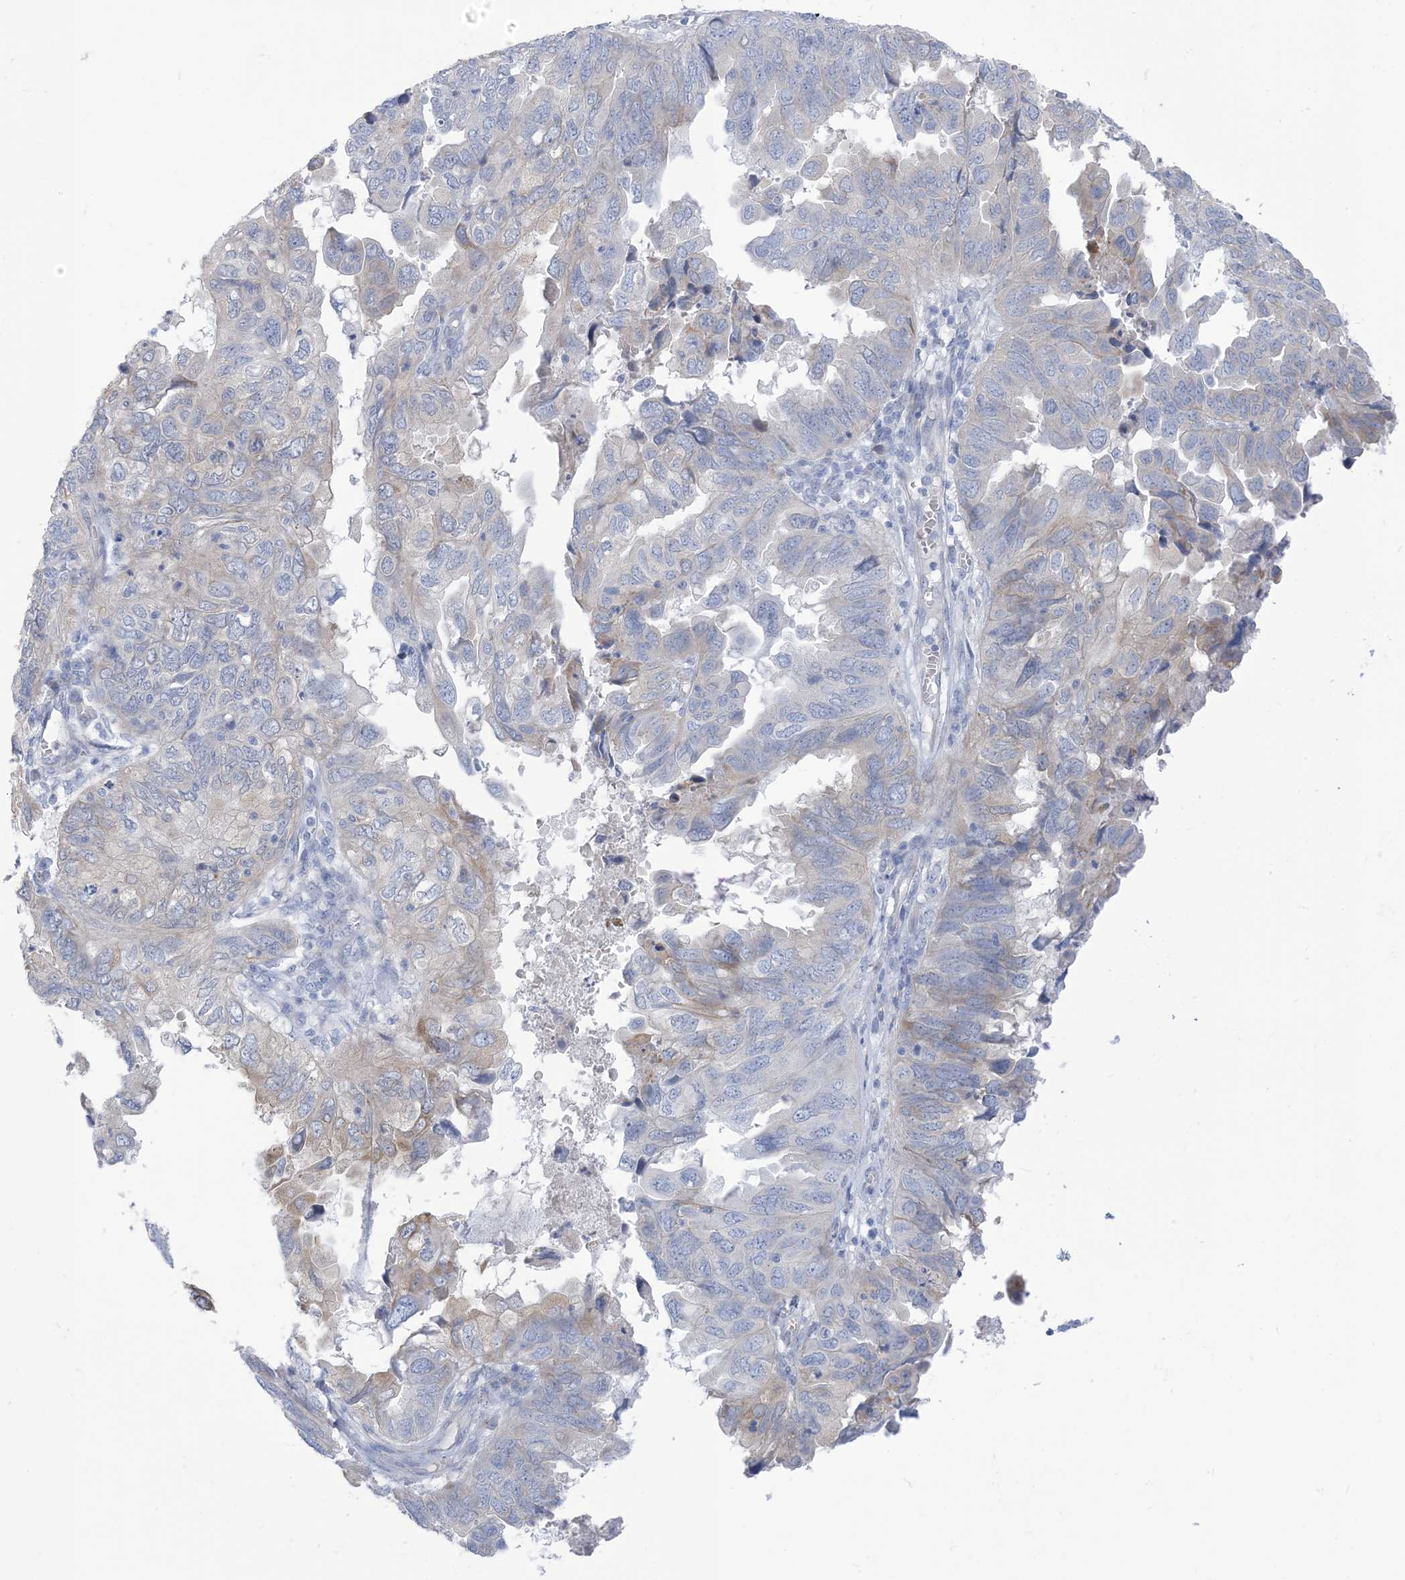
{"staining": {"intensity": "negative", "quantity": "none", "location": "none"}, "tissue": "endometrial cancer", "cell_type": "Tumor cells", "image_type": "cancer", "snomed": [{"axis": "morphology", "description": "Adenocarcinoma, NOS"}, {"axis": "topography", "description": "Uterus"}], "caption": "Histopathology image shows no protein expression in tumor cells of endometrial cancer (adenocarcinoma) tissue.", "gene": "XIRP2", "patient": {"sex": "female", "age": 77}}